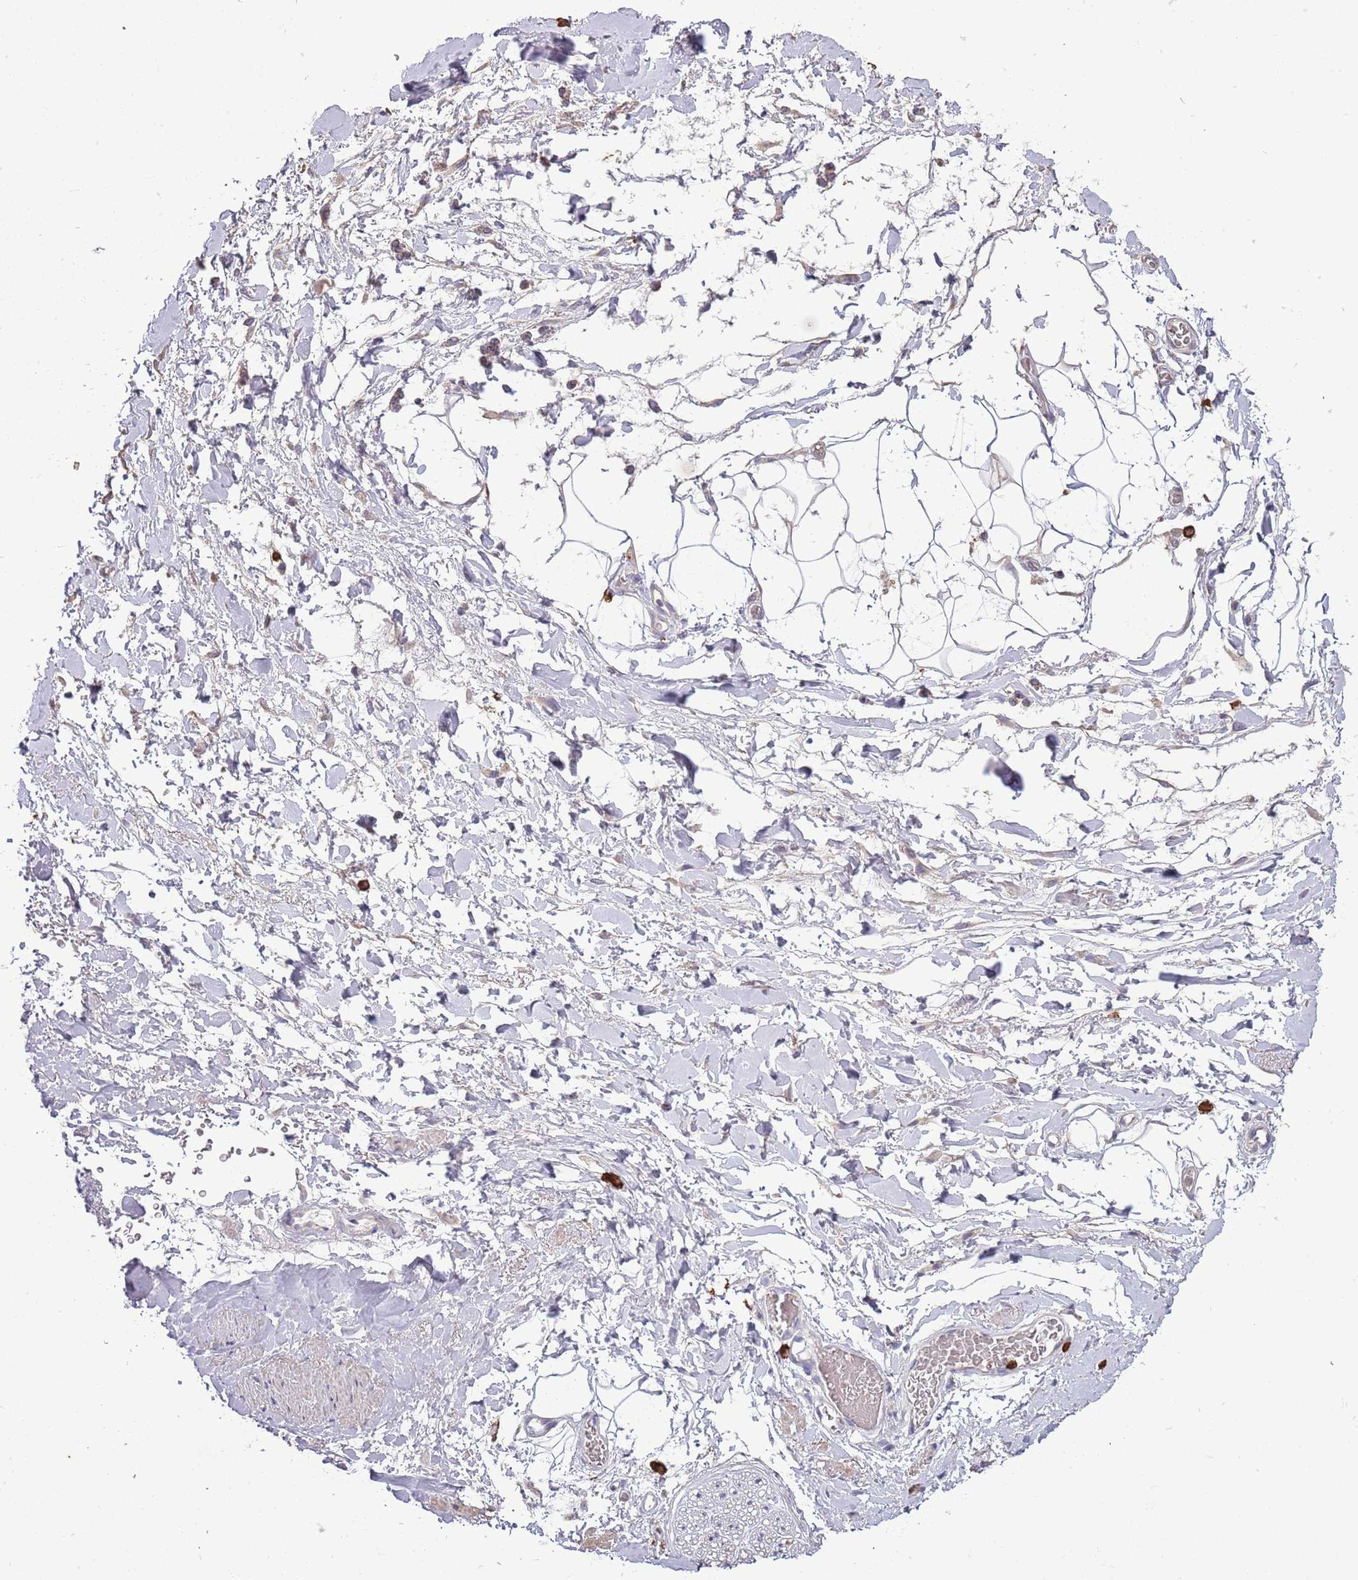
{"staining": {"intensity": "weak", "quantity": "25%-75%", "location": "cytoplasmic/membranous"}, "tissue": "adipose tissue", "cell_type": "Adipocytes", "image_type": "normal", "snomed": [{"axis": "morphology", "description": "Normal tissue, NOS"}, {"axis": "morphology", "description": "Adenocarcinoma, NOS"}, {"axis": "topography", "description": "Rectum"}, {"axis": "topography", "description": "Vagina"}, {"axis": "topography", "description": "Peripheral nerve tissue"}], "caption": "Unremarkable adipose tissue reveals weak cytoplasmic/membranous expression in about 25%-75% of adipocytes The staining is performed using DAB (3,3'-diaminobenzidine) brown chromogen to label protein expression. The nuclei are counter-stained blue using hematoxylin..", "gene": "P2RY13", "patient": {"sex": "female", "age": 71}}